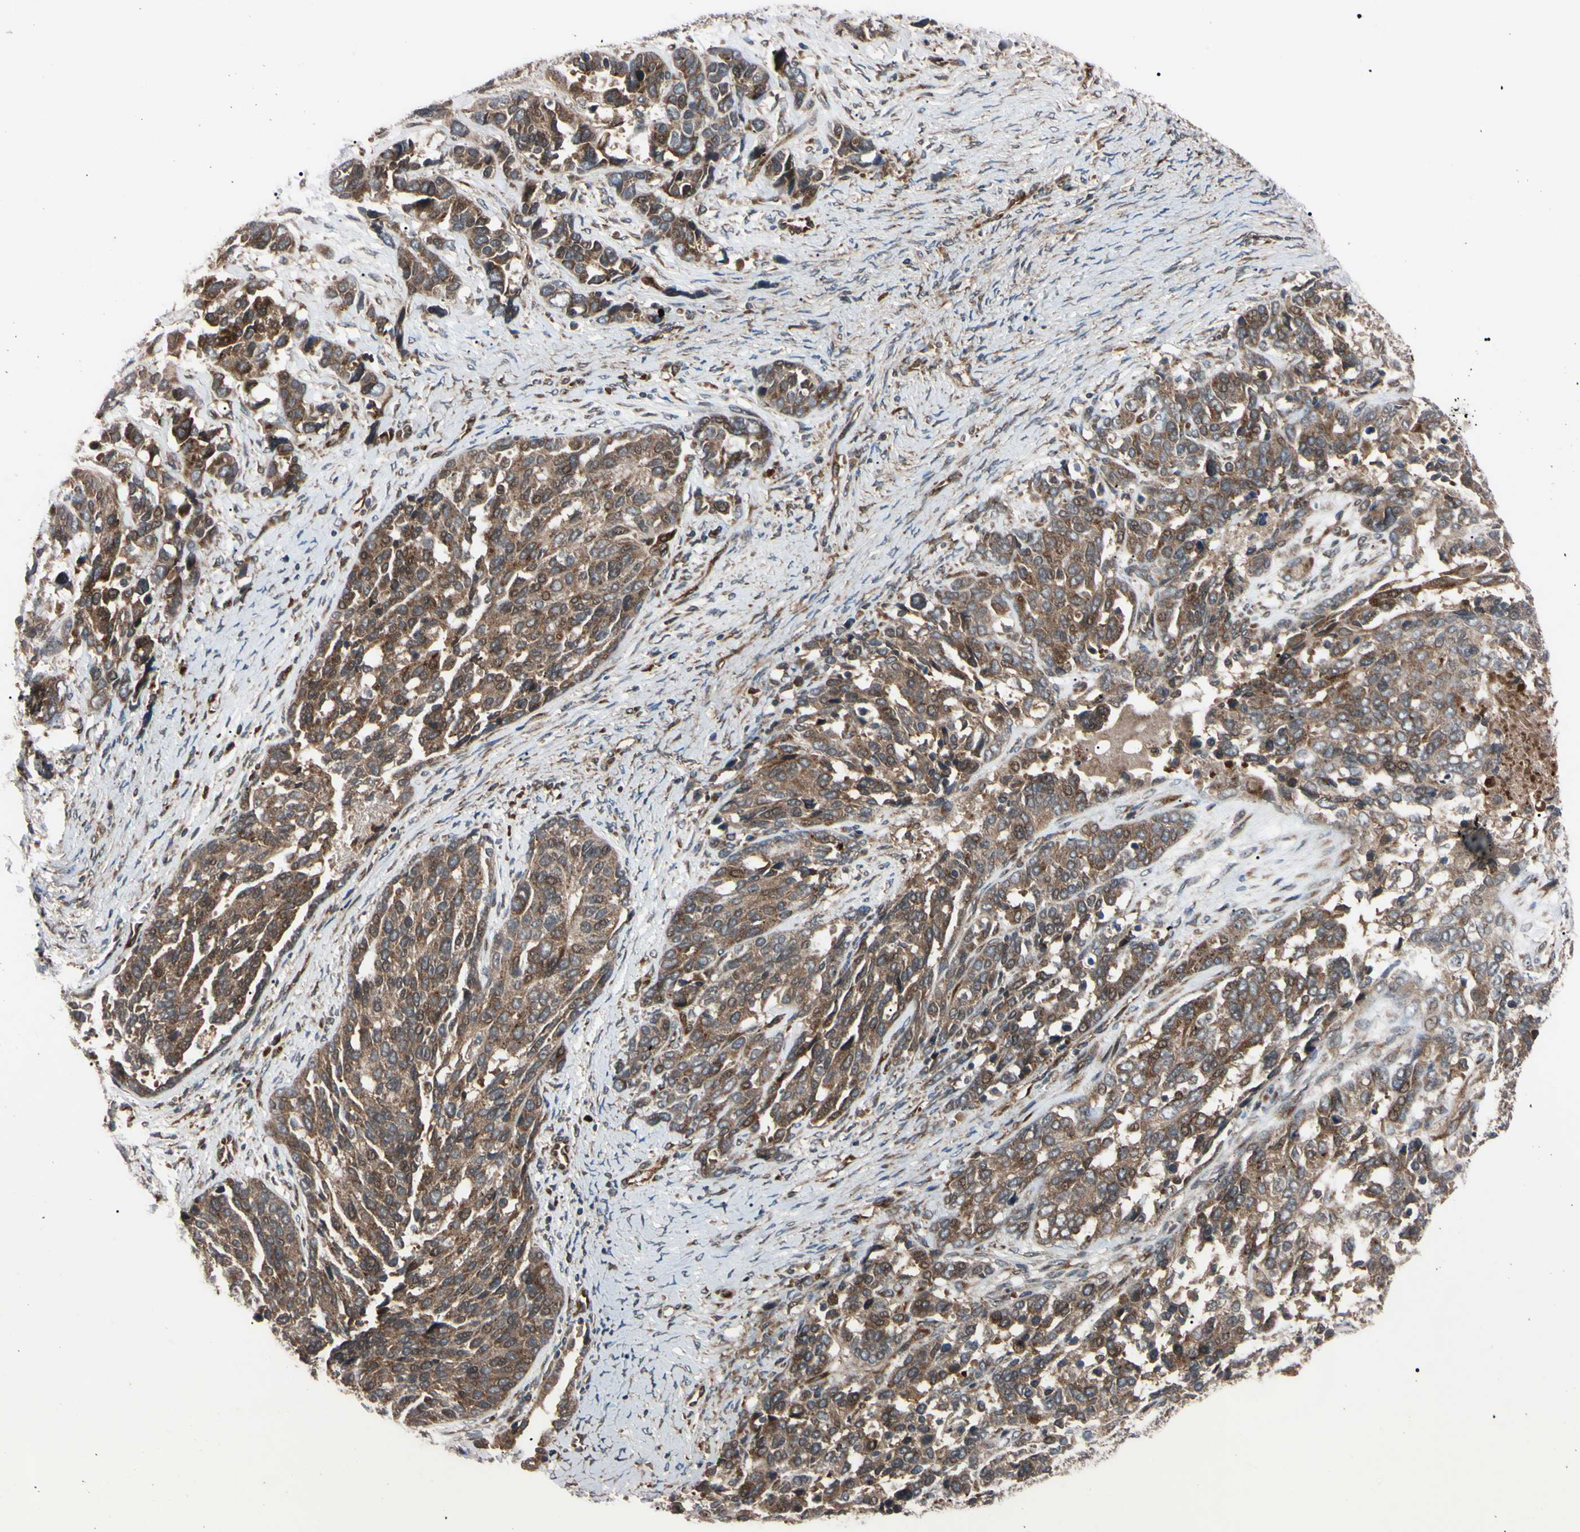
{"staining": {"intensity": "strong", "quantity": ">75%", "location": "cytoplasmic/membranous"}, "tissue": "ovarian cancer", "cell_type": "Tumor cells", "image_type": "cancer", "snomed": [{"axis": "morphology", "description": "Cystadenocarcinoma, serous, NOS"}, {"axis": "topography", "description": "Ovary"}], "caption": "Immunohistochemistry (IHC) image of neoplastic tissue: serous cystadenocarcinoma (ovarian) stained using immunohistochemistry shows high levels of strong protein expression localized specifically in the cytoplasmic/membranous of tumor cells, appearing as a cytoplasmic/membranous brown color.", "gene": "GUCY1B1", "patient": {"sex": "female", "age": 44}}